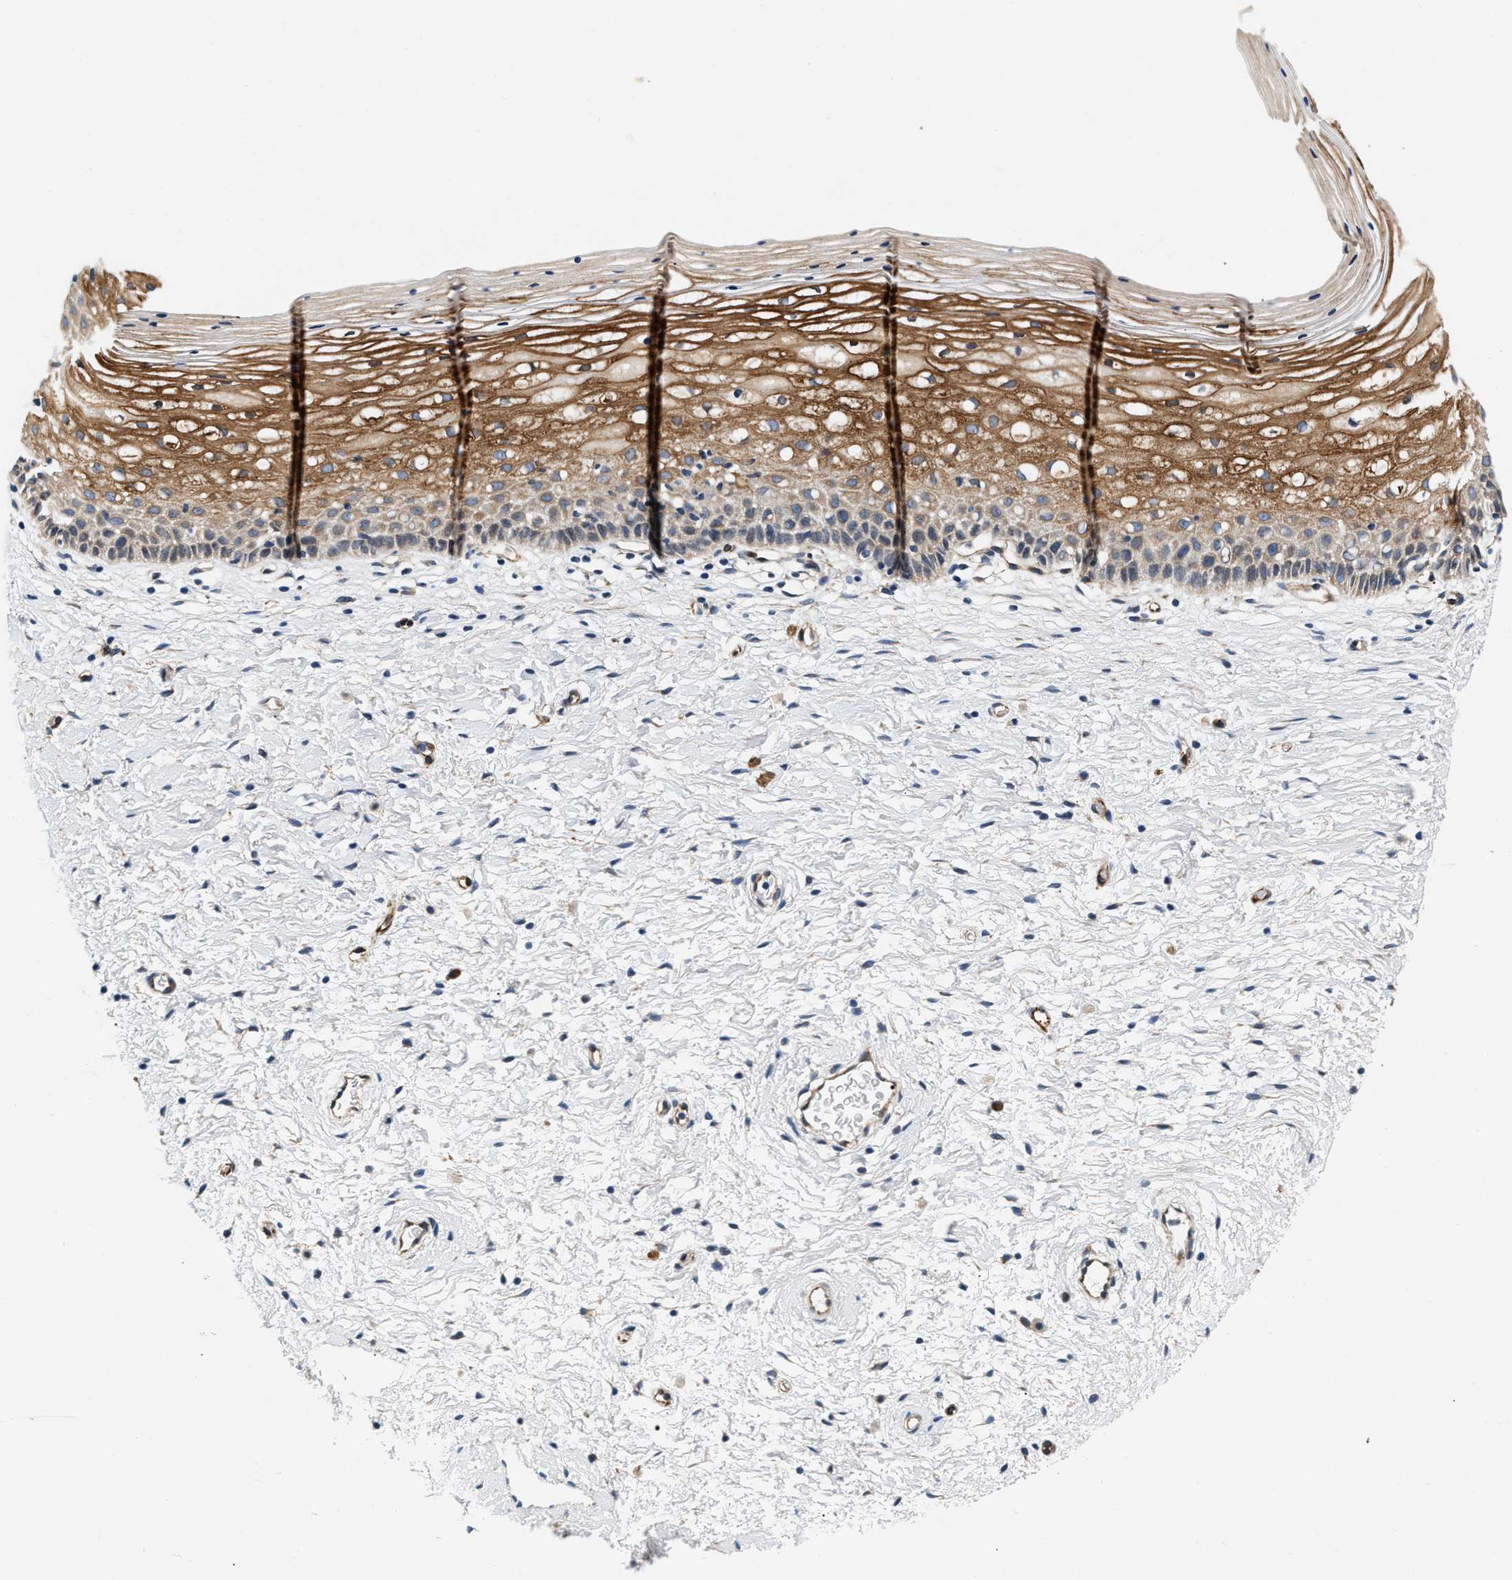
{"staining": {"intensity": "weak", "quantity": "<25%", "location": "cytoplasmic/membranous"}, "tissue": "cervix", "cell_type": "Glandular cells", "image_type": "normal", "snomed": [{"axis": "morphology", "description": "Normal tissue, NOS"}, {"axis": "topography", "description": "Cervix"}], "caption": "An immunohistochemistry photomicrograph of normal cervix is shown. There is no staining in glandular cells of cervix.", "gene": "IFT74", "patient": {"sex": "female", "age": 72}}